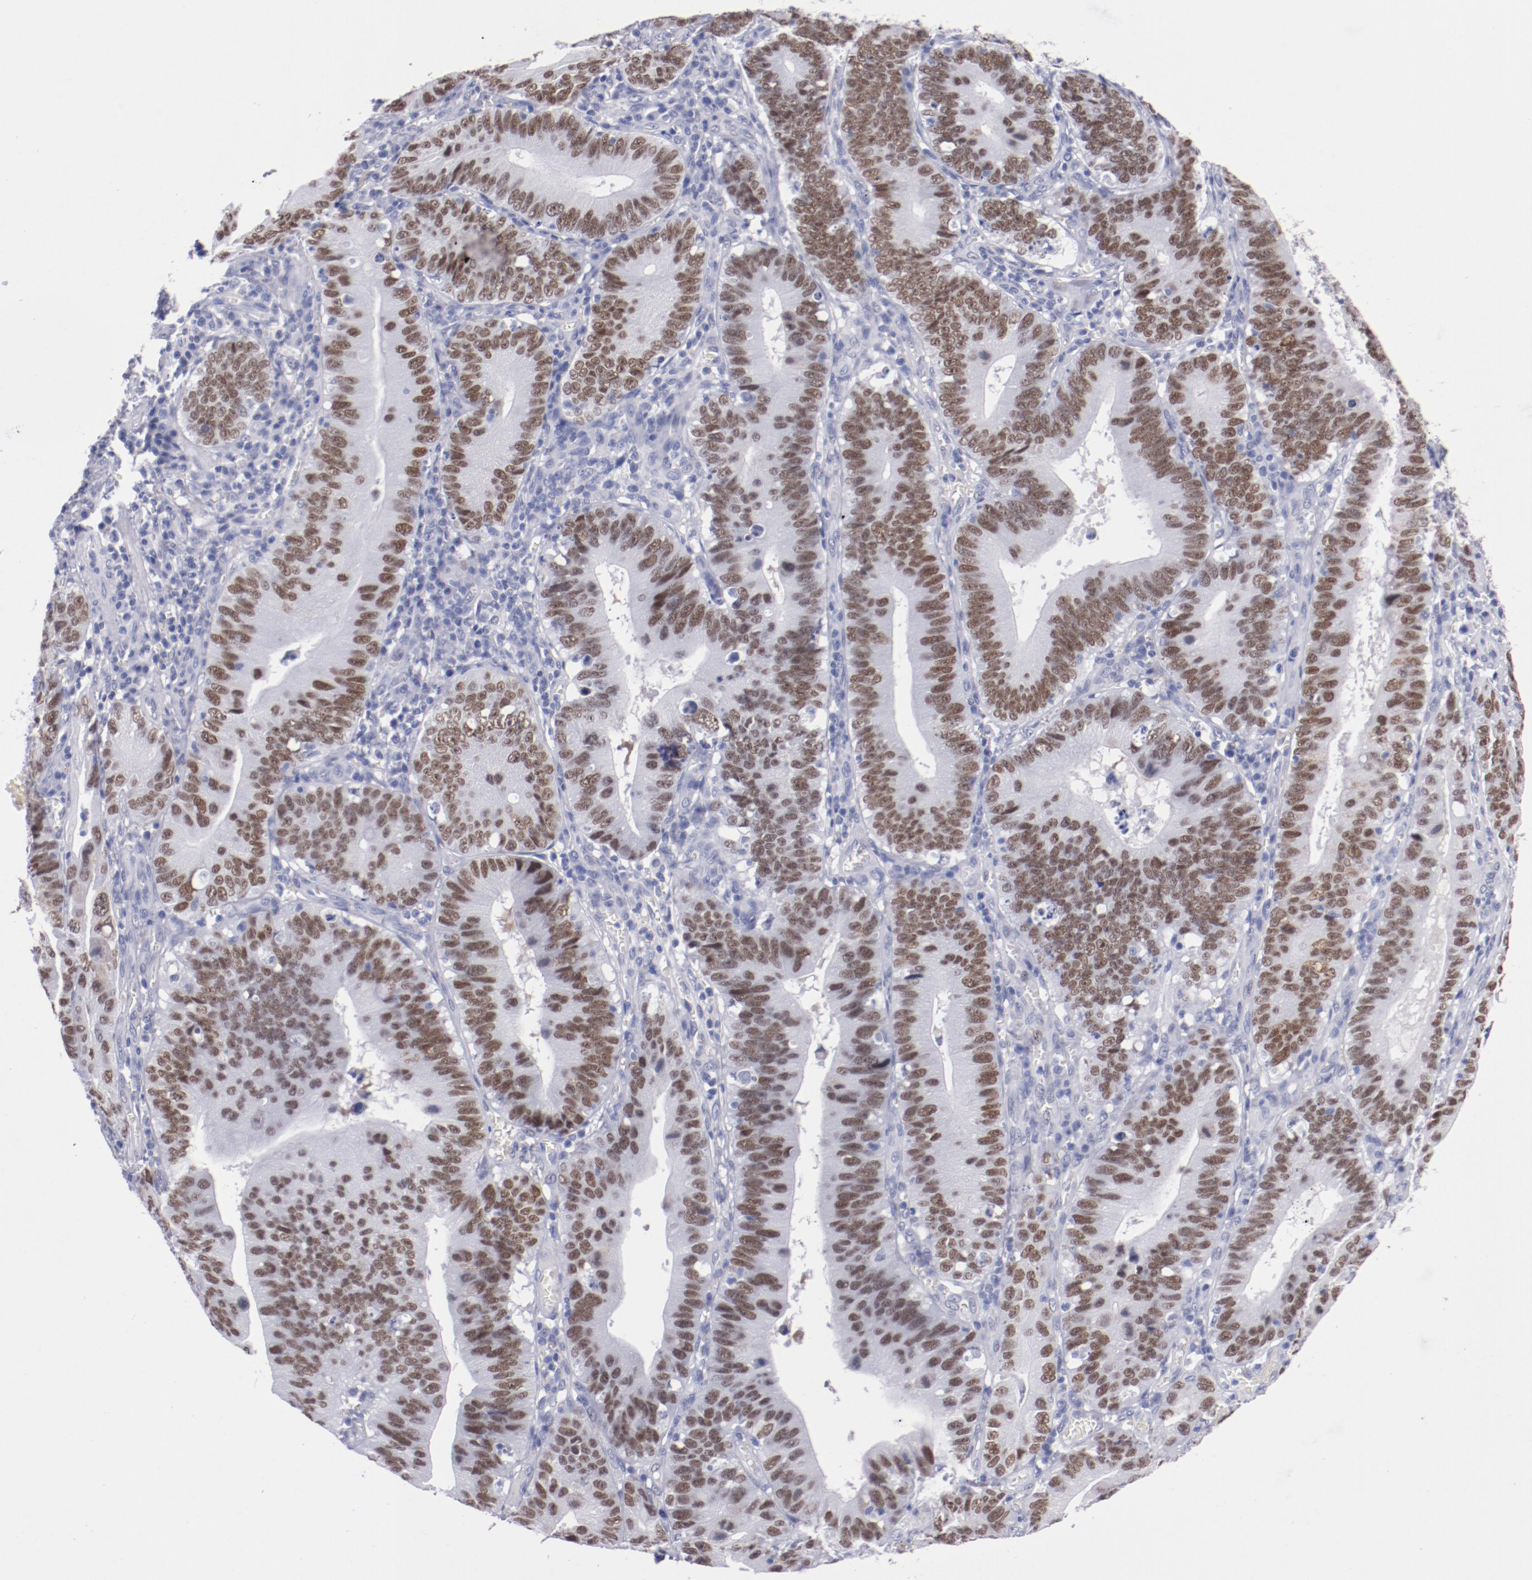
{"staining": {"intensity": "moderate", "quantity": ">75%", "location": "nuclear"}, "tissue": "stomach cancer", "cell_type": "Tumor cells", "image_type": "cancer", "snomed": [{"axis": "morphology", "description": "Adenocarcinoma, NOS"}, {"axis": "topography", "description": "Stomach"}, {"axis": "topography", "description": "Gastric cardia"}], "caption": "Protein analysis of adenocarcinoma (stomach) tissue shows moderate nuclear positivity in approximately >75% of tumor cells.", "gene": "HNF1B", "patient": {"sex": "male", "age": 59}}